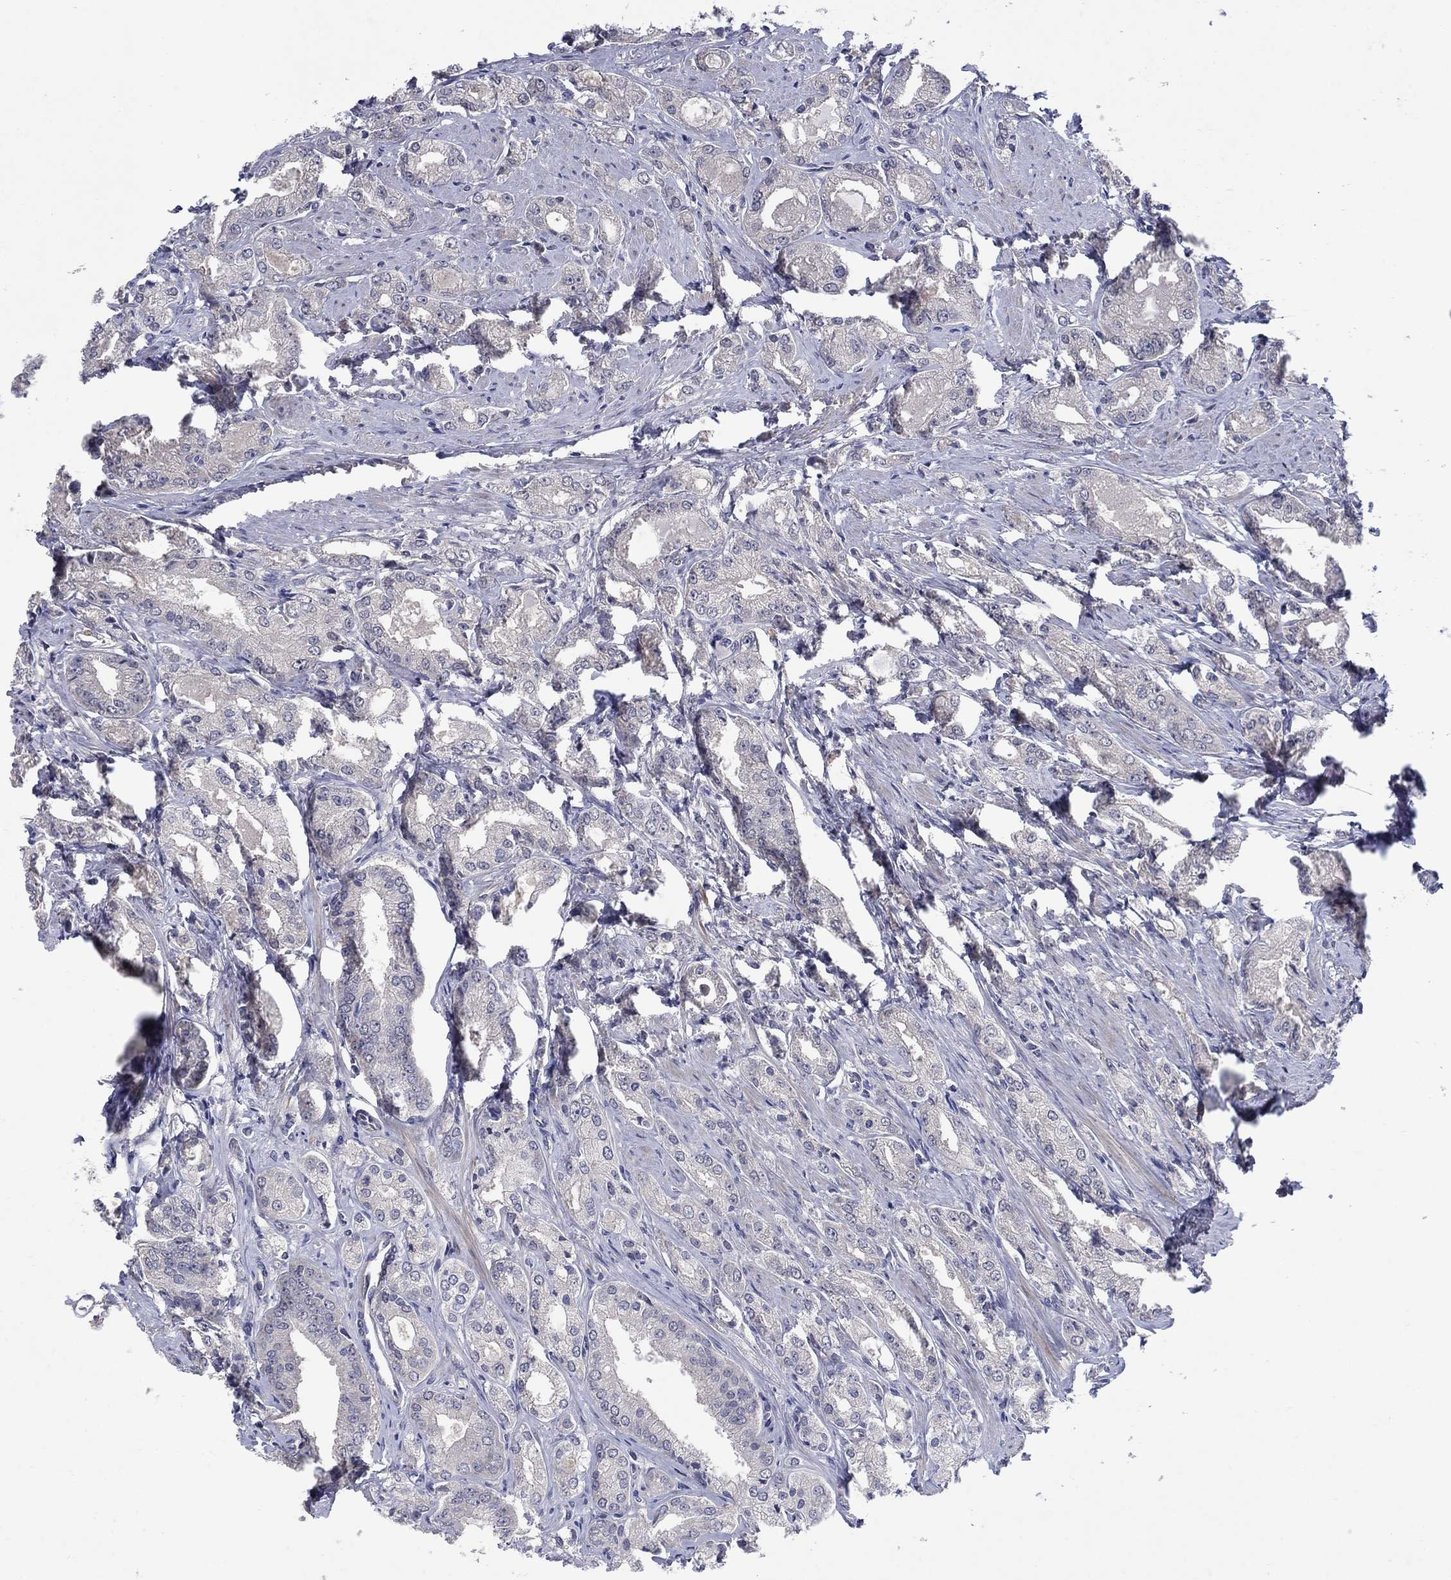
{"staining": {"intensity": "negative", "quantity": "none", "location": "none"}, "tissue": "prostate cancer", "cell_type": "Tumor cells", "image_type": "cancer", "snomed": [{"axis": "morphology", "description": "Adenocarcinoma, NOS"}, {"axis": "morphology", "description": "Adenocarcinoma, High grade"}, {"axis": "topography", "description": "Prostate"}], "caption": "A photomicrograph of prostate cancer (adenocarcinoma) stained for a protein reveals no brown staining in tumor cells. (DAB immunohistochemistry, high magnification).", "gene": "MSRB1", "patient": {"sex": "male", "age": 70}}